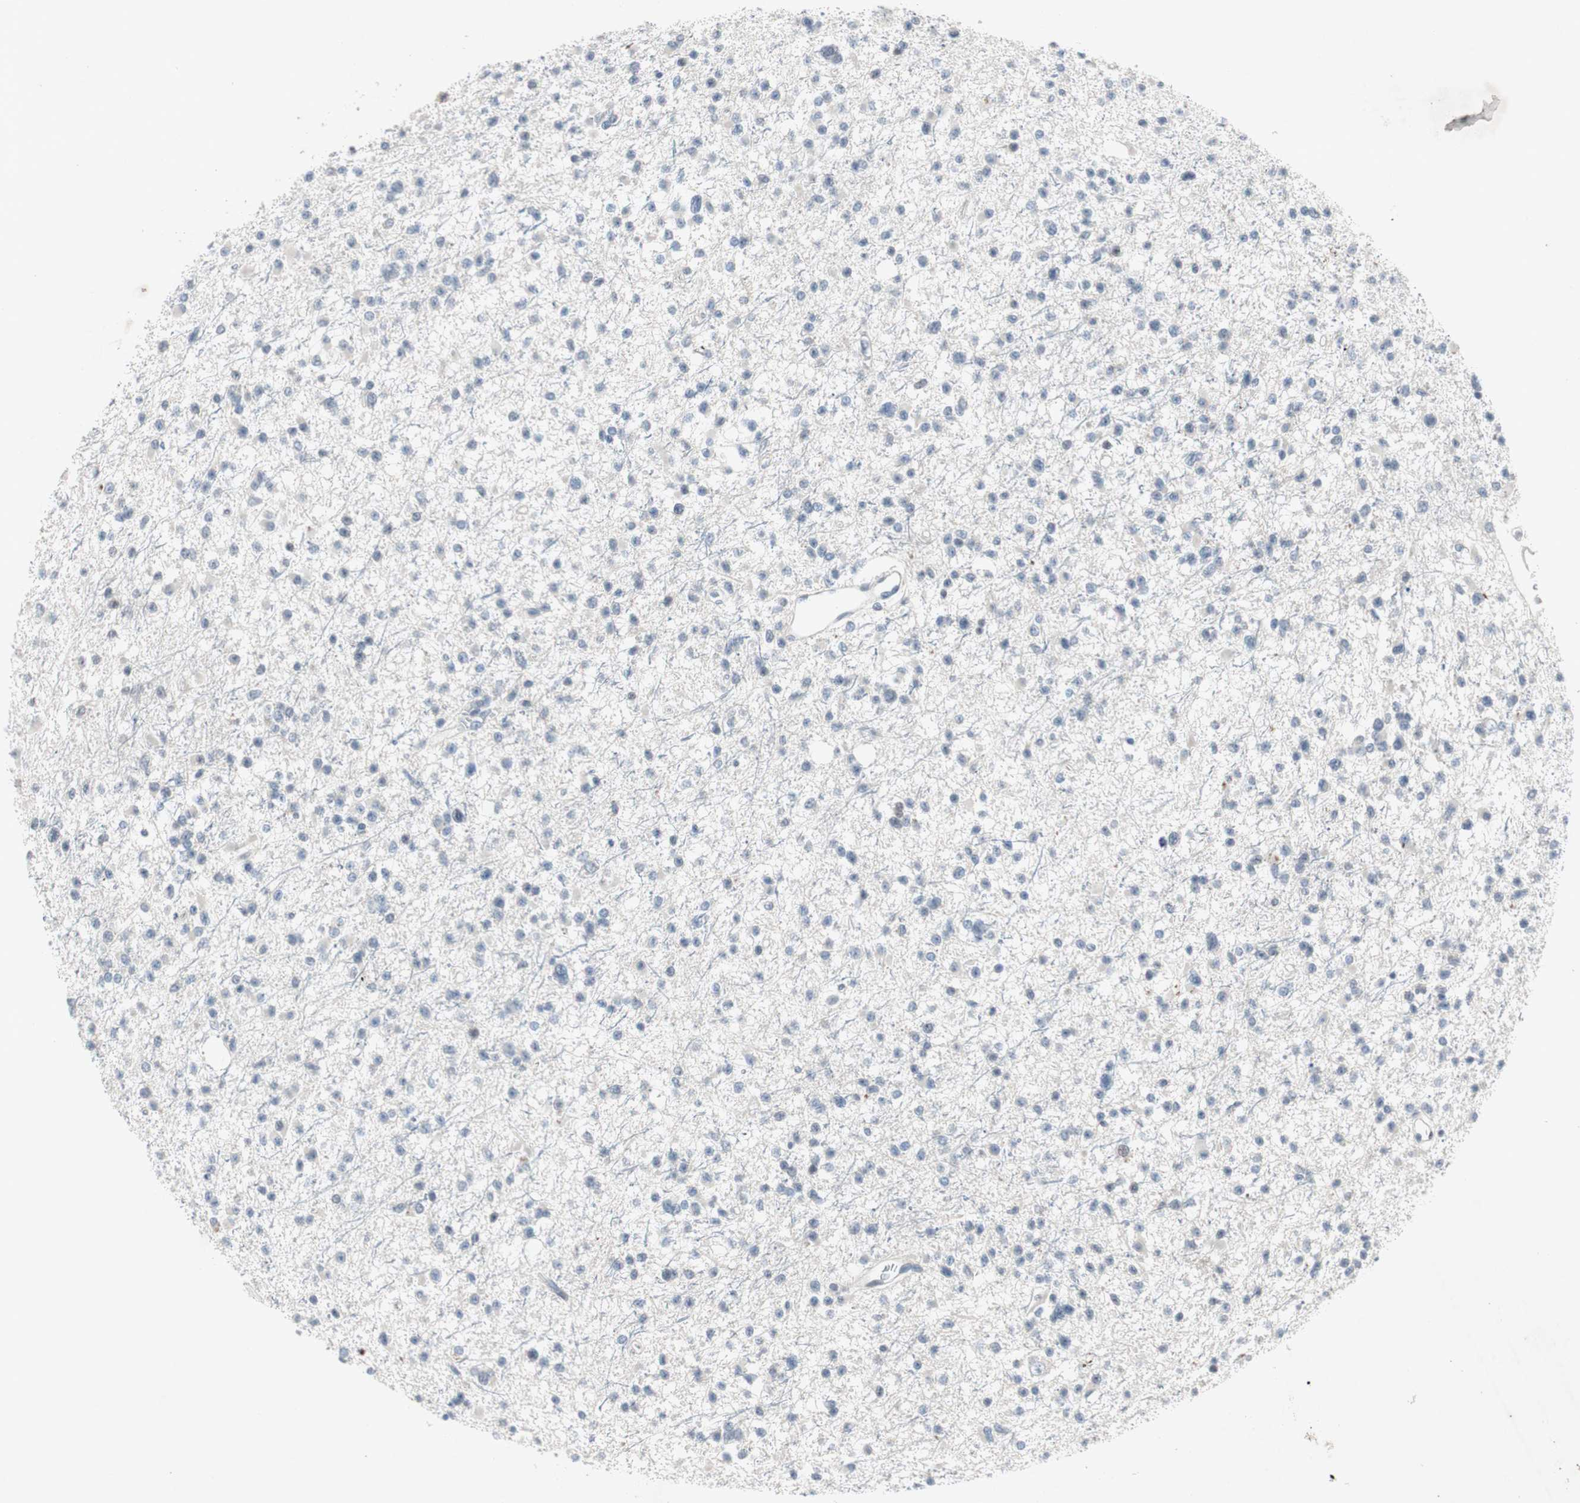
{"staining": {"intensity": "negative", "quantity": "none", "location": "none"}, "tissue": "glioma", "cell_type": "Tumor cells", "image_type": "cancer", "snomed": [{"axis": "morphology", "description": "Glioma, malignant, Low grade"}, {"axis": "topography", "description": "Brain"}], "caption": "High magnification brightfield microscopy of malignant glioma (low-grade) stained with DAB (3,3'-diaminobenzidine) (brown) and counterstained with hematoxylin (blue): tumor cells show no significant expression.", "gene": "MUTYH", "patient": {"sex": "female", "age": 22}}